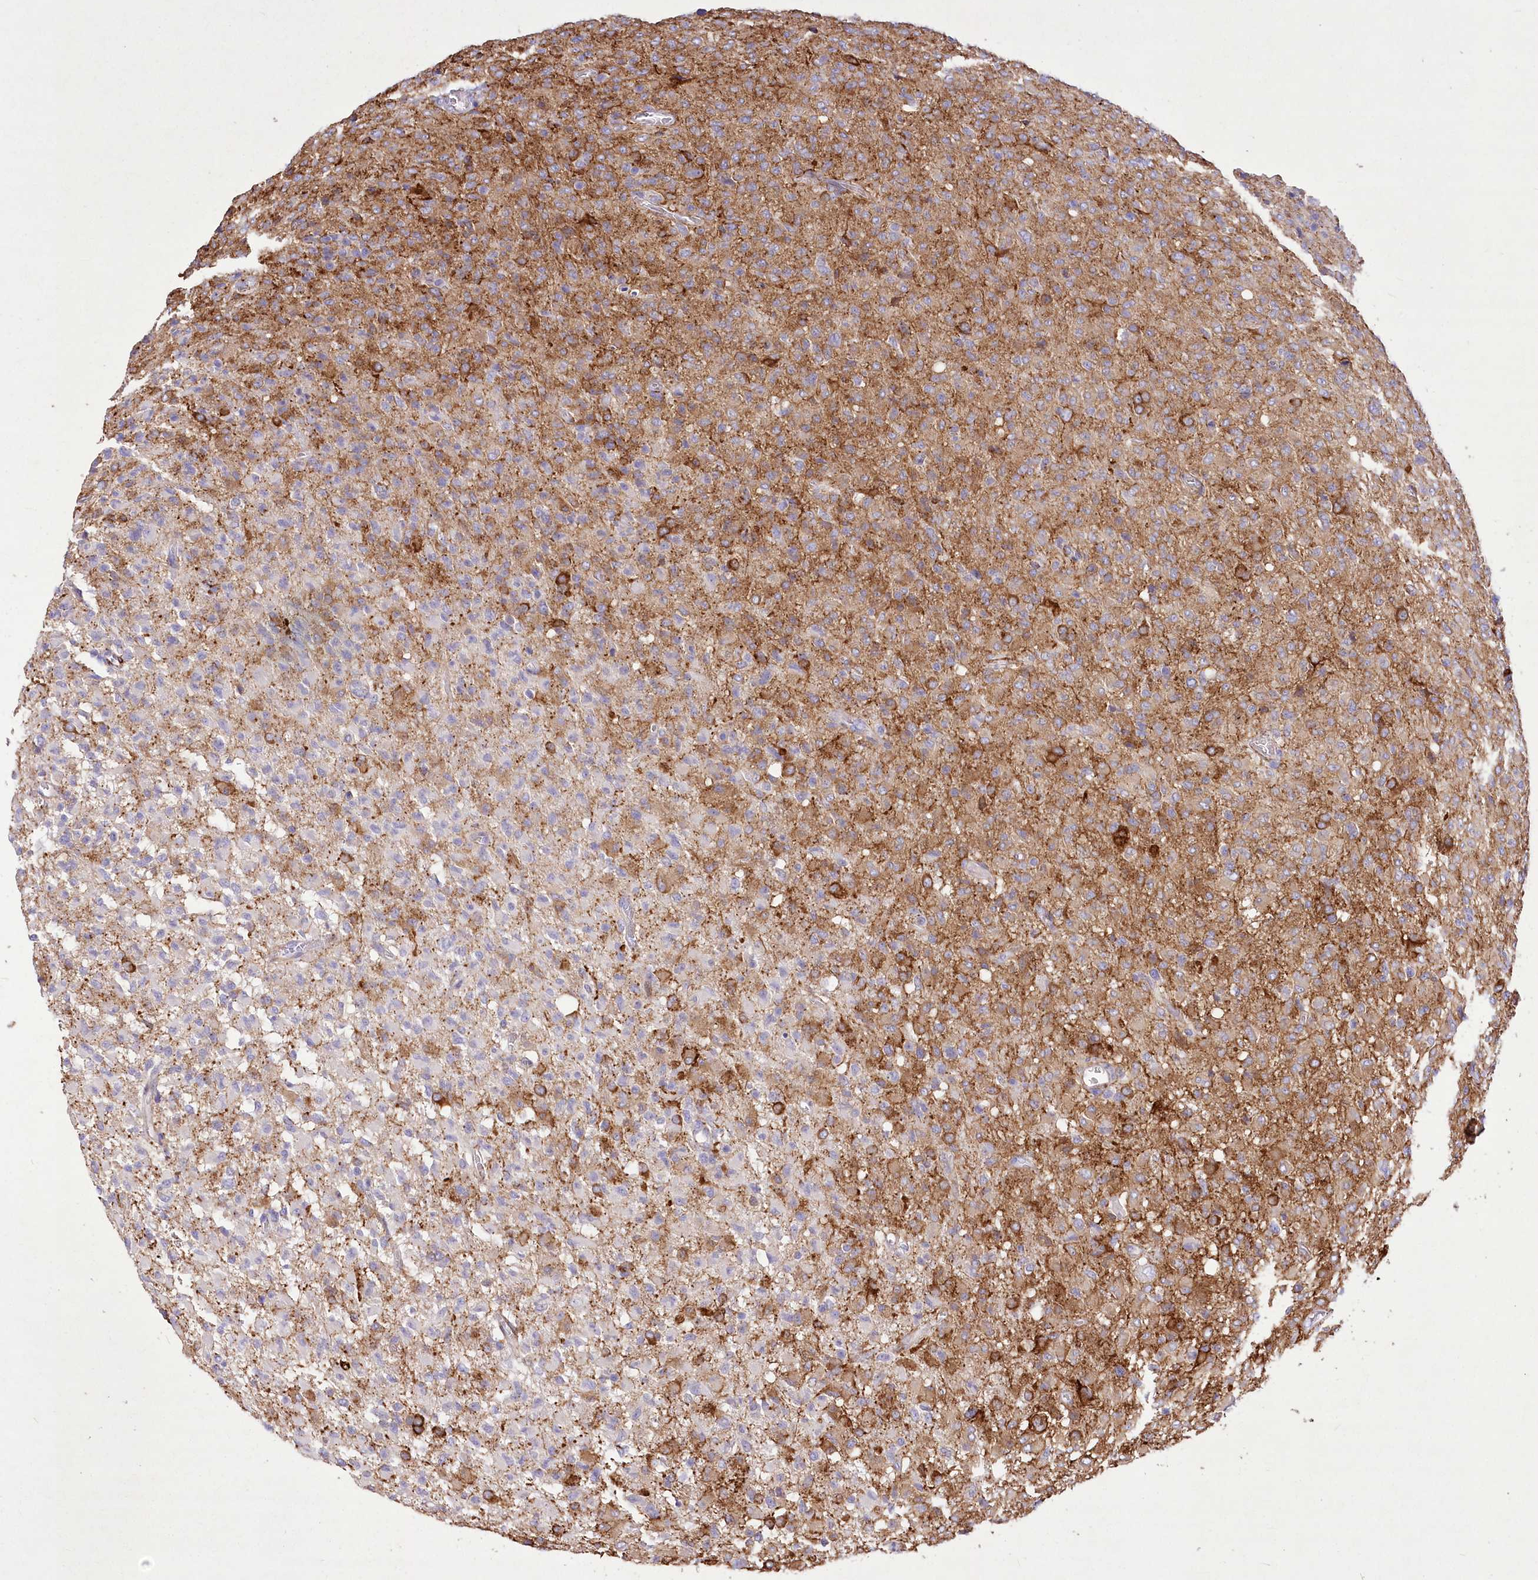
{"staining": {"intensity": "moderate", "quantity": ">75%", "location": "cytoplasmic/membranous"}, "tissue": "glioma", "cell_type": "Tumor cells", "image_type": "cancer", "snomed": [{"axis": "morphology", "description": "Glioma, malignant, High grade"}, {"axis": "topography", "description": "Brain"}], "caption": "IHC photomicrograph of neoplastic tissue: malignant glioma (high-grade) stained using IHC demonstrates medium levels of moderate protein expression localized specifically in the cytoplasmic/membranous of tumor cells, appearing as a cytoplasmic/membranous brown color.", "gene": "ANGPTL3", "patient": {"sex": "female", "age": 57}}